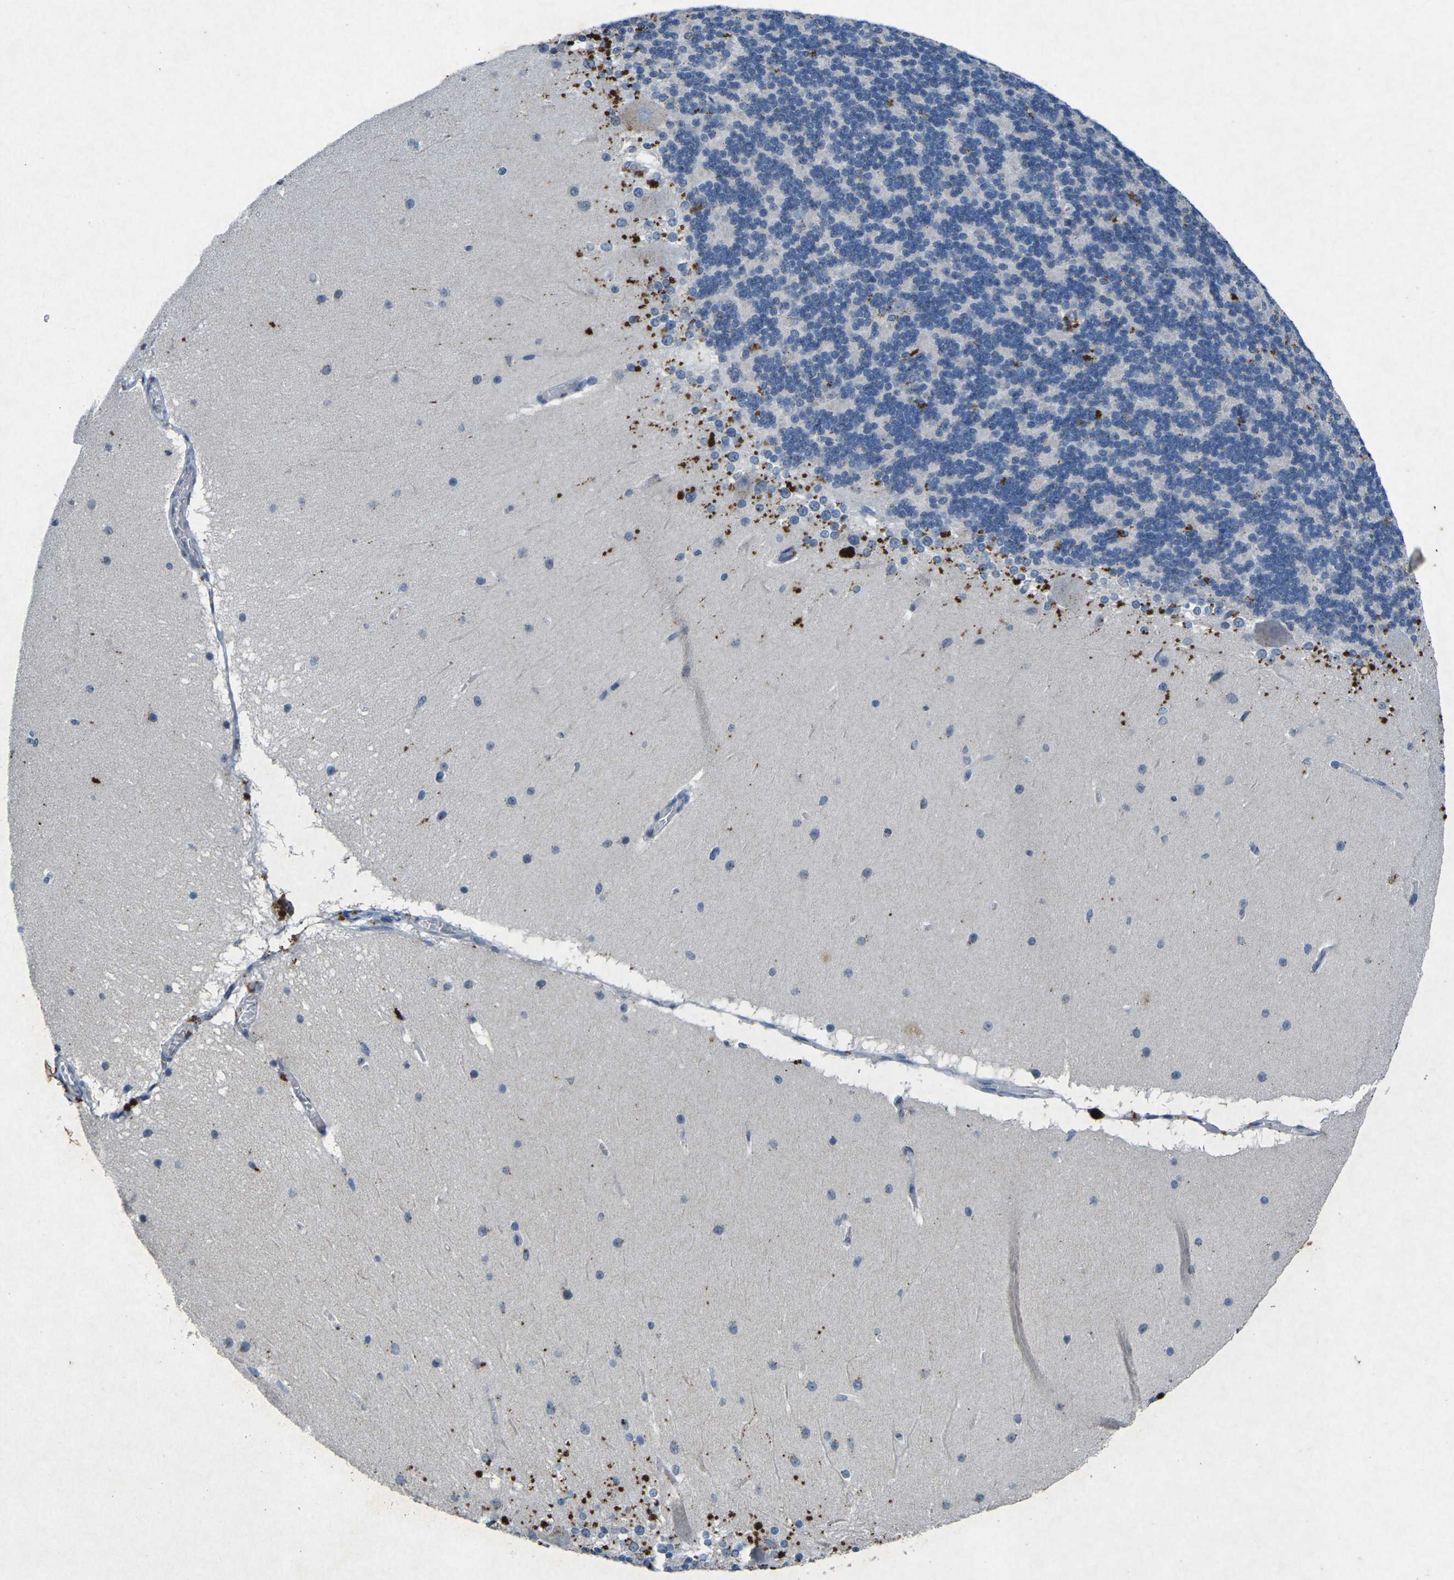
{"staining": {"intensity": "negative", "quantity": "none", "location": "none"}, "tissue": "cerebellum", "cell_type": "Cells in granular layer", "image_type": "normal", "snomed": [{"axis": "morphology", "description": "Normal tissue, NOS"}, {"axis": "topography", "description": "Cerebellum"}], "caption": "High power microscopy histopathology image of an IHC image of normal cerebellum, revealing no significant expression in cells in granular layer. The staining was performed using DAB (3,3'-diaminobenzidine) to visualize the protein expression in brown, while the nuclei were stained in blue with hematoxylin (Magnification: 20x).", "gene": "PLG", "patient": {"sex": "female", "age": 19}}